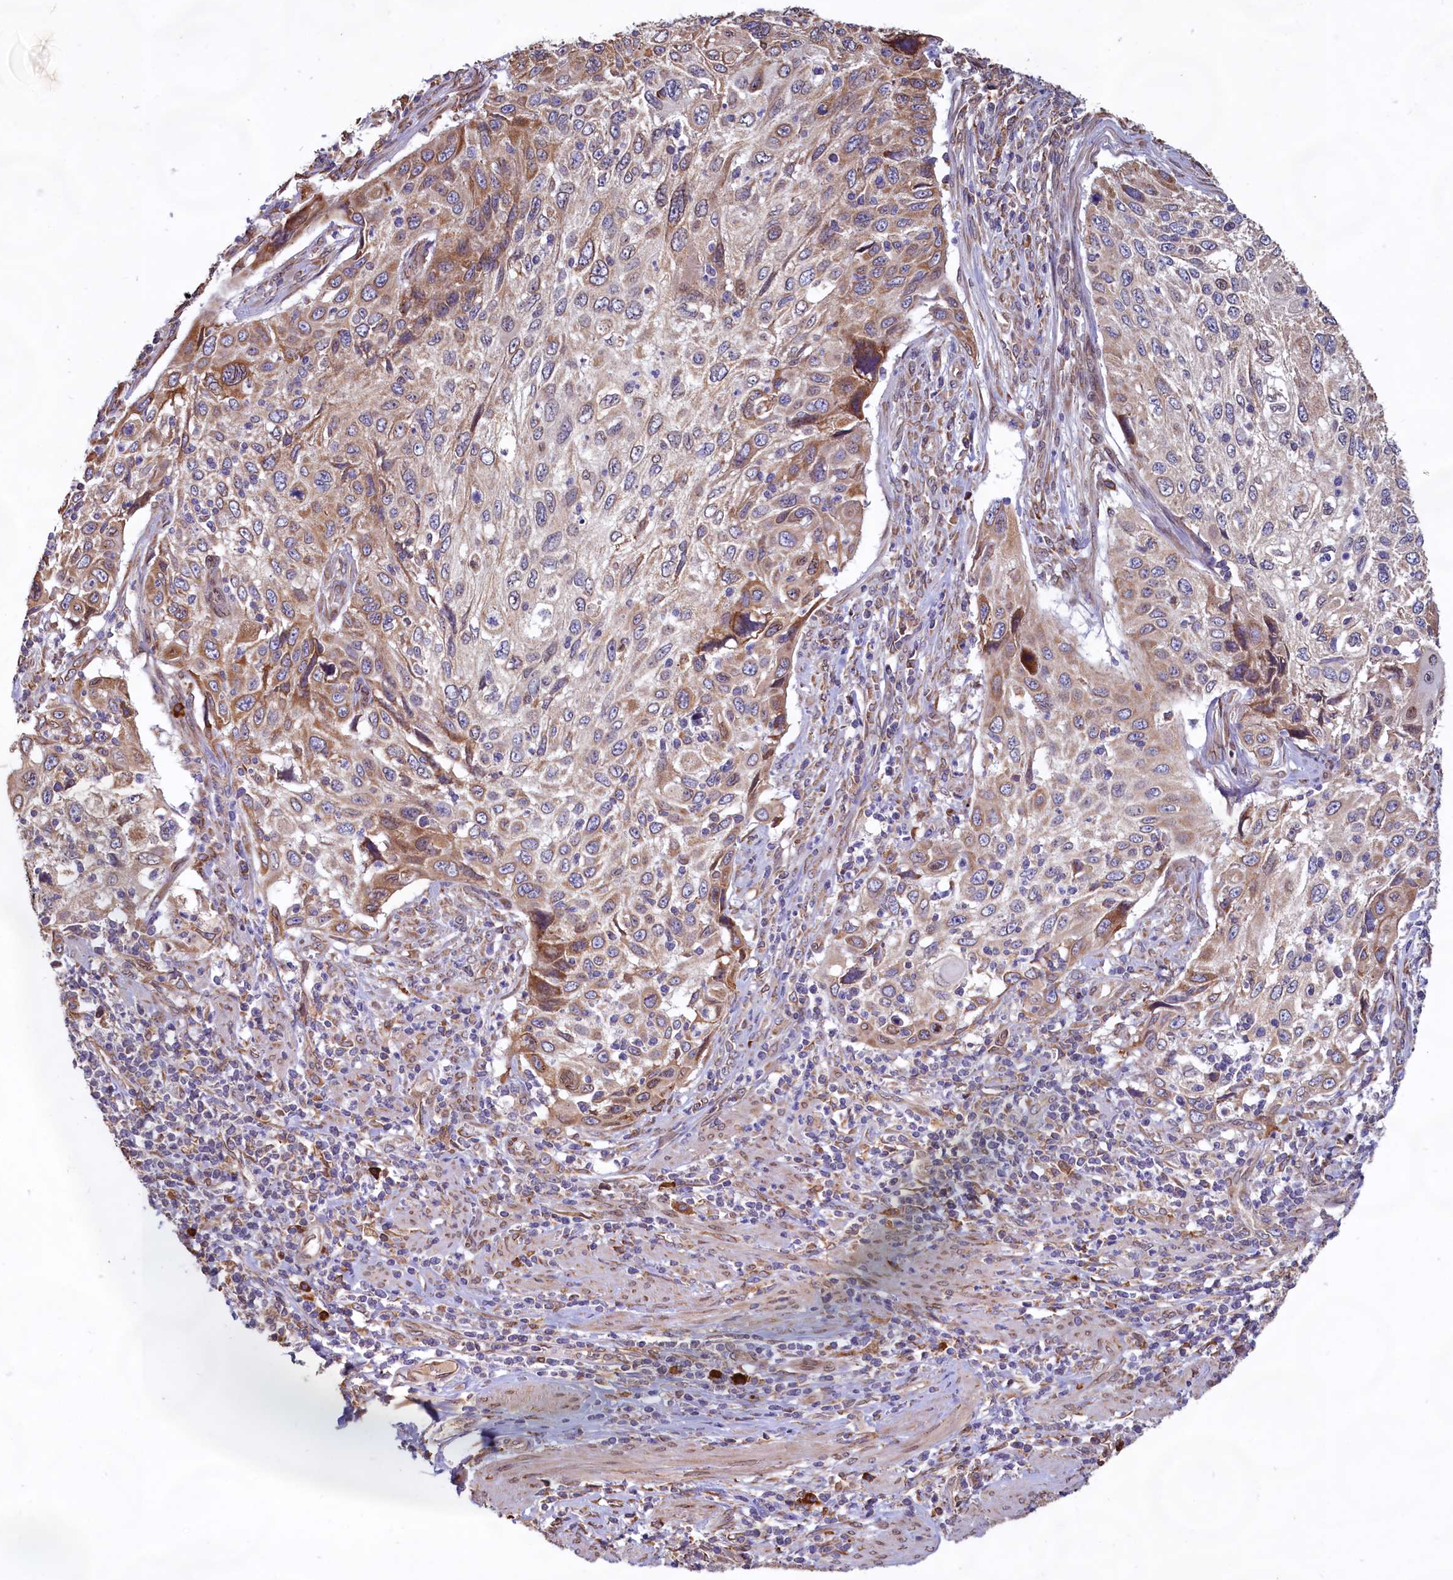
{"staining": {"intensity": "moderate", "quantity": ">75%", "location": "cytoplasmic/membranous"}, "tissue": "cervical cancer", "cell_type": "Tumor cells", "image_type": "cancer", "snomed": [{"axis": "morphology", "description": "Squamous cell carcinoma, NOS"}, {"axis": "topography", "description": "Cervix"}], "caption": "Cervical cancer stained with a protein marker shows moderate staining in tumor cells.", "gene": "TBC1D19", "patient": {"sex": "female", "age": 70}}